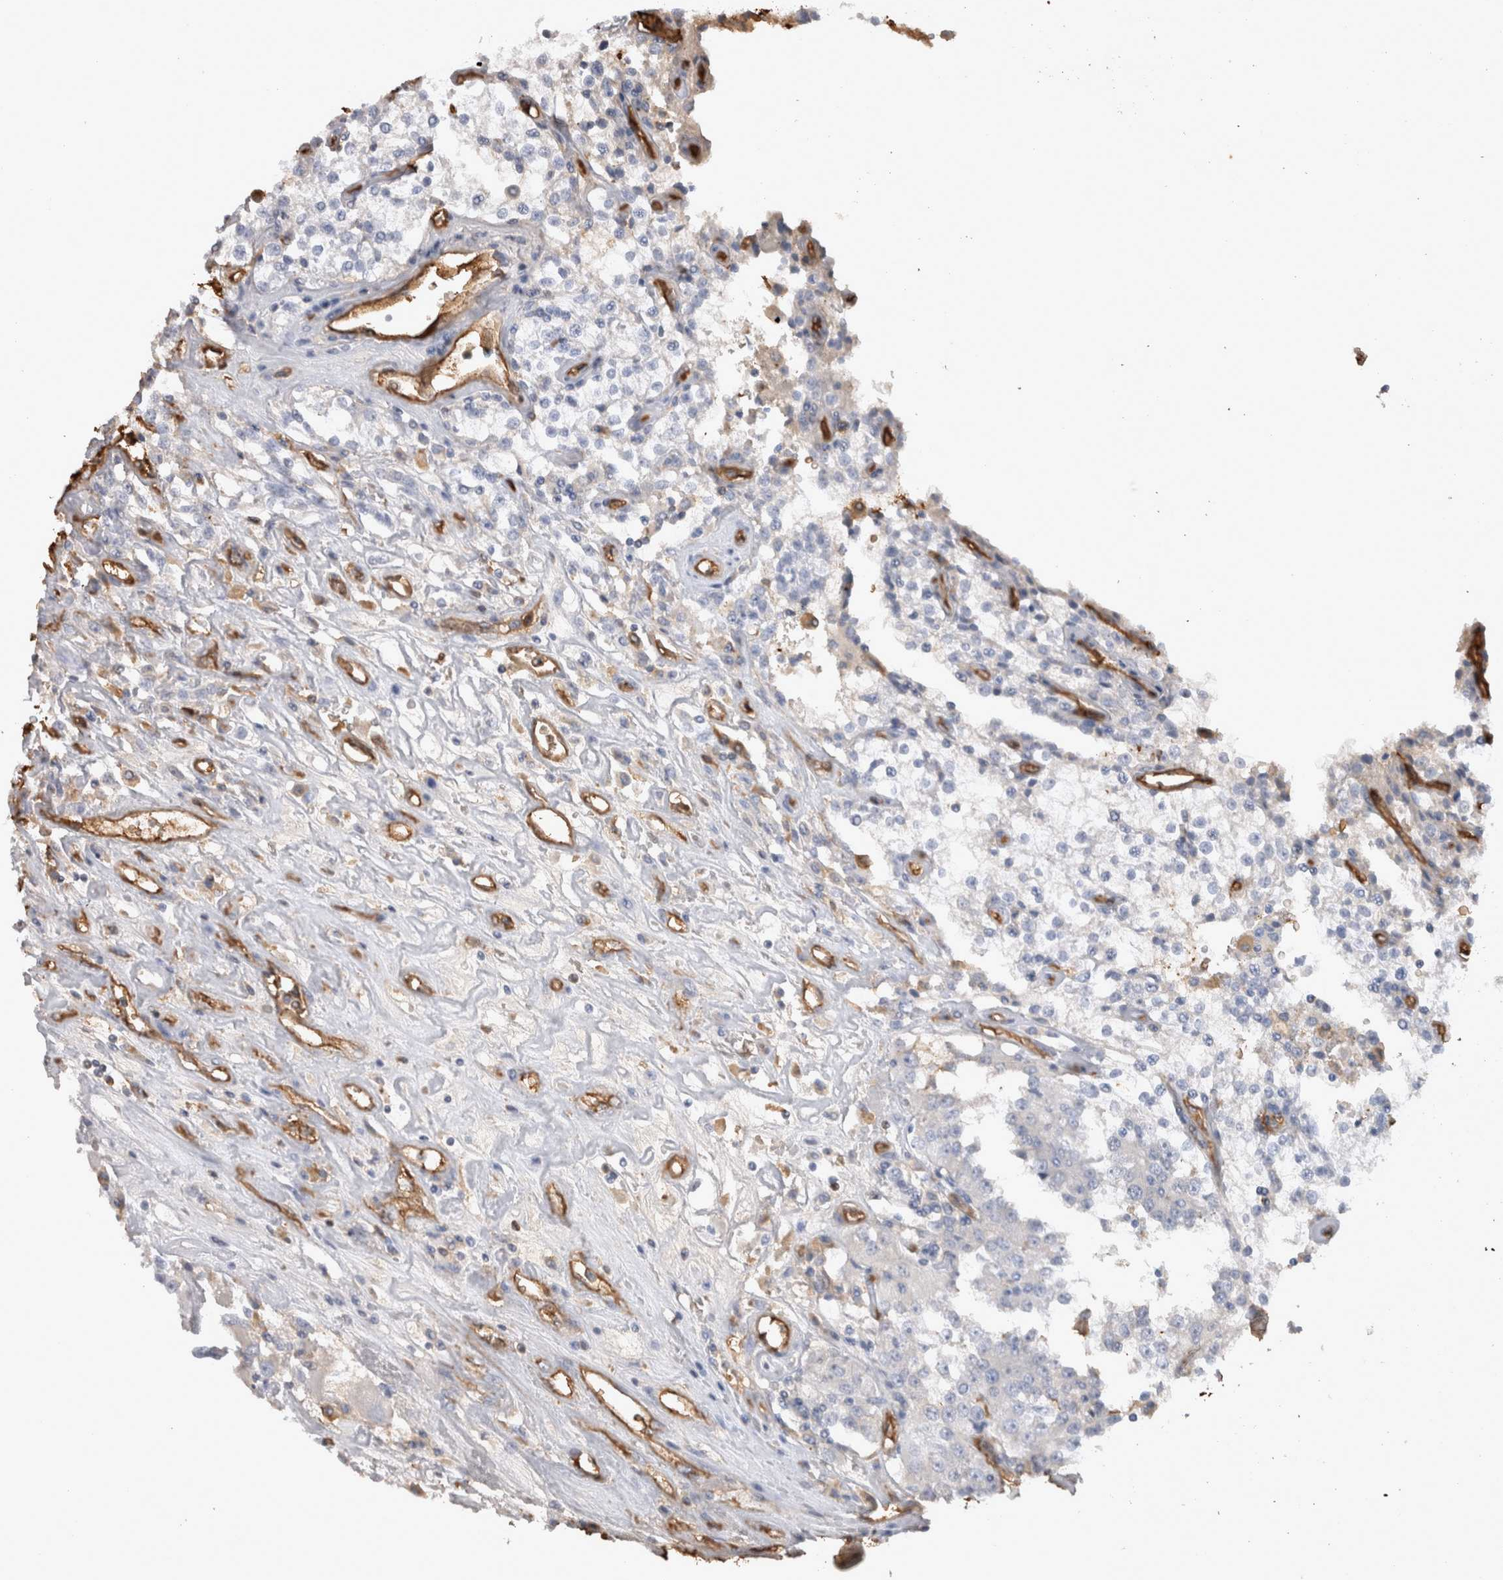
{"staining": {"intensity": "negative", "quantity": "none", "location": "none"}, "tissue": "renal cancer", "cell_type": "Tumor cells", "image_type": "cancer", "snomed": [{"axis": "morphology", "description": "Adenocarcinoma, NOS"}, {"axis": "topography", "description": "Kidney"}], "caption": "The micrograph demonstrates no significant positivity in tumor cells of renal adenocarcinoma. The staining is performed using DAB brown chromogen with nuclei counter-stained in using hematoxylin.", "gene": "IL17RC", "patient": {"sex": "female", "age": 52}}